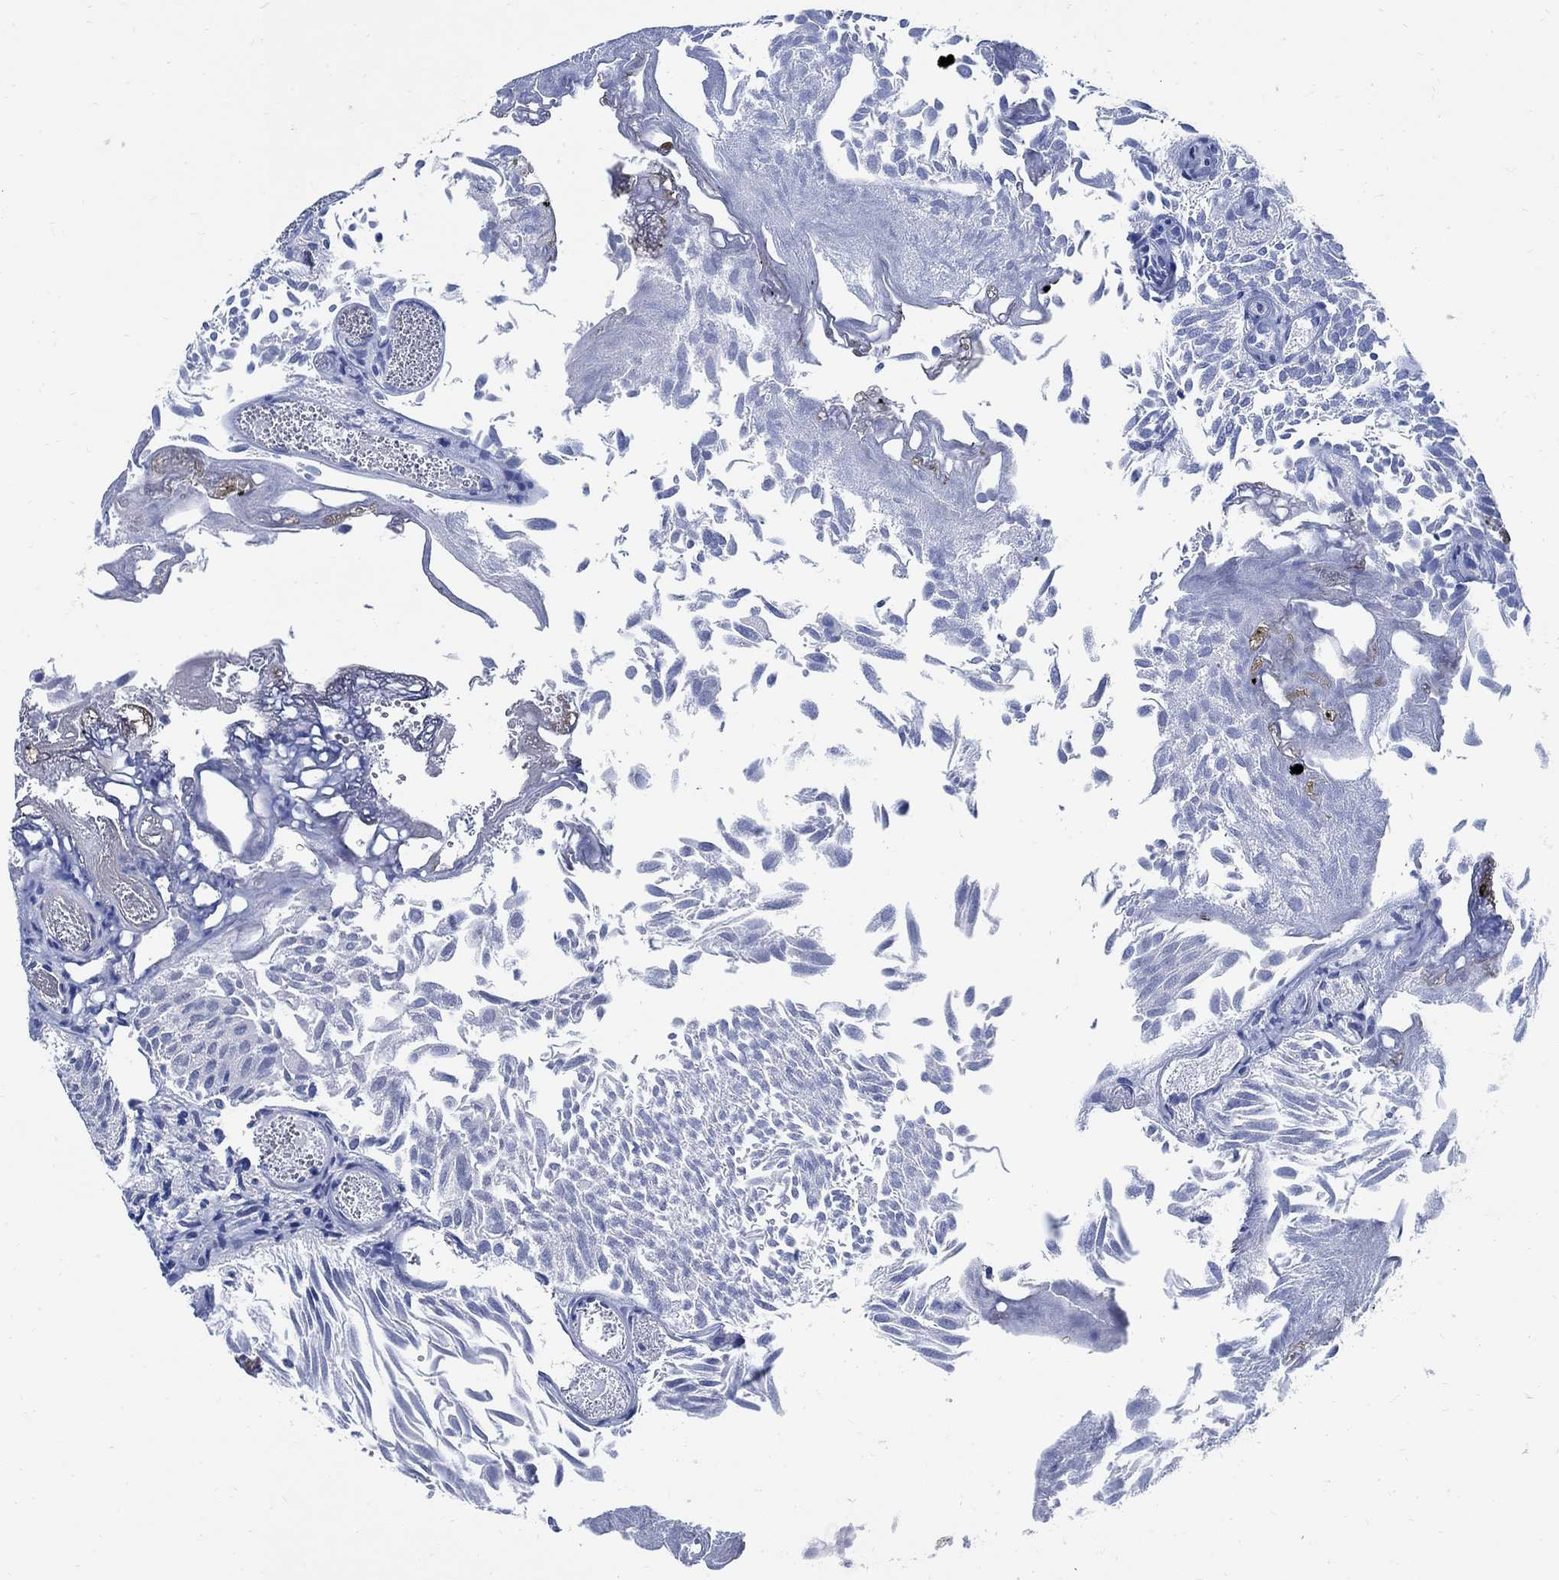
{"staining": {"intensity": "negative", "quantity": "none", "location": "none"}, "tissue": "urothelial cancer", "cell_type": "Tumor cells", "image_type": "cancer", "snomed": [{"axis": "morphology", "description": "Urothelial carcinoma, Low grade"}, {"axis": "topography", "description": "Urinary bladder"}], "caption": "Tumor cells are negative for brown protein staining in low-grade urothelial carcinoma.", "gene": "CAMK2N1", "patient": {"sex": "male", "age": 52}}